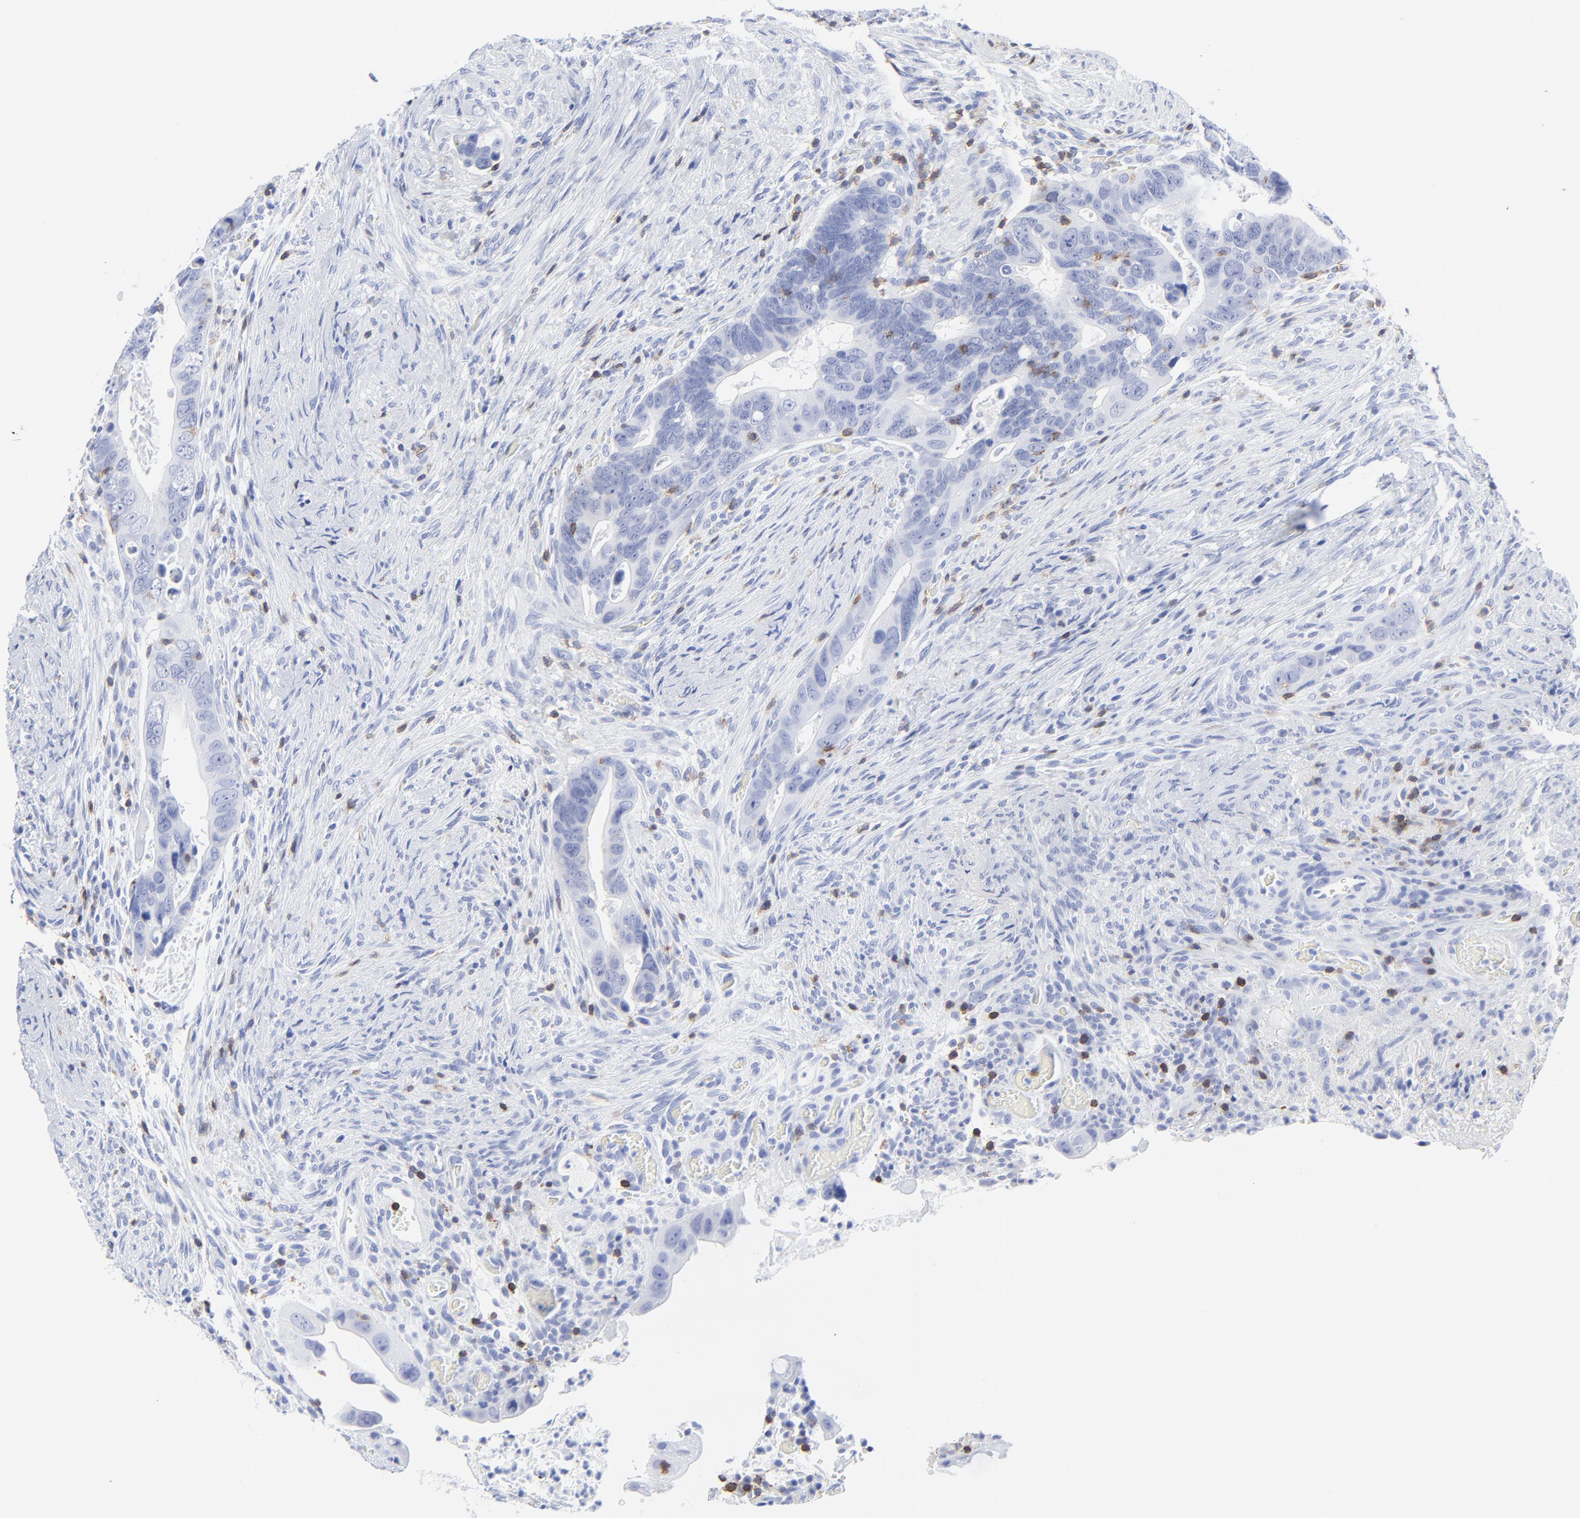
{"staining": {"intensity": "negative", "quantity": "none", "location": "none"}, "tissue": "colorectal cancer", "cell_type": "Tumor cells", "image_type": "cancer", "snomed": [{"axis": "morphology", "description": "Adenocarcinoma, NOS"}, {"axis": "topography", "description": "Rectum"}], "caption": "Immunohistochemistry image of human colorectal cancer (adenocarcinoma) stained for a protein (brown), which exhibits no expression in tumor cells.", "gene": "LCK", "patient": {"sex": "male", "age": 53}}